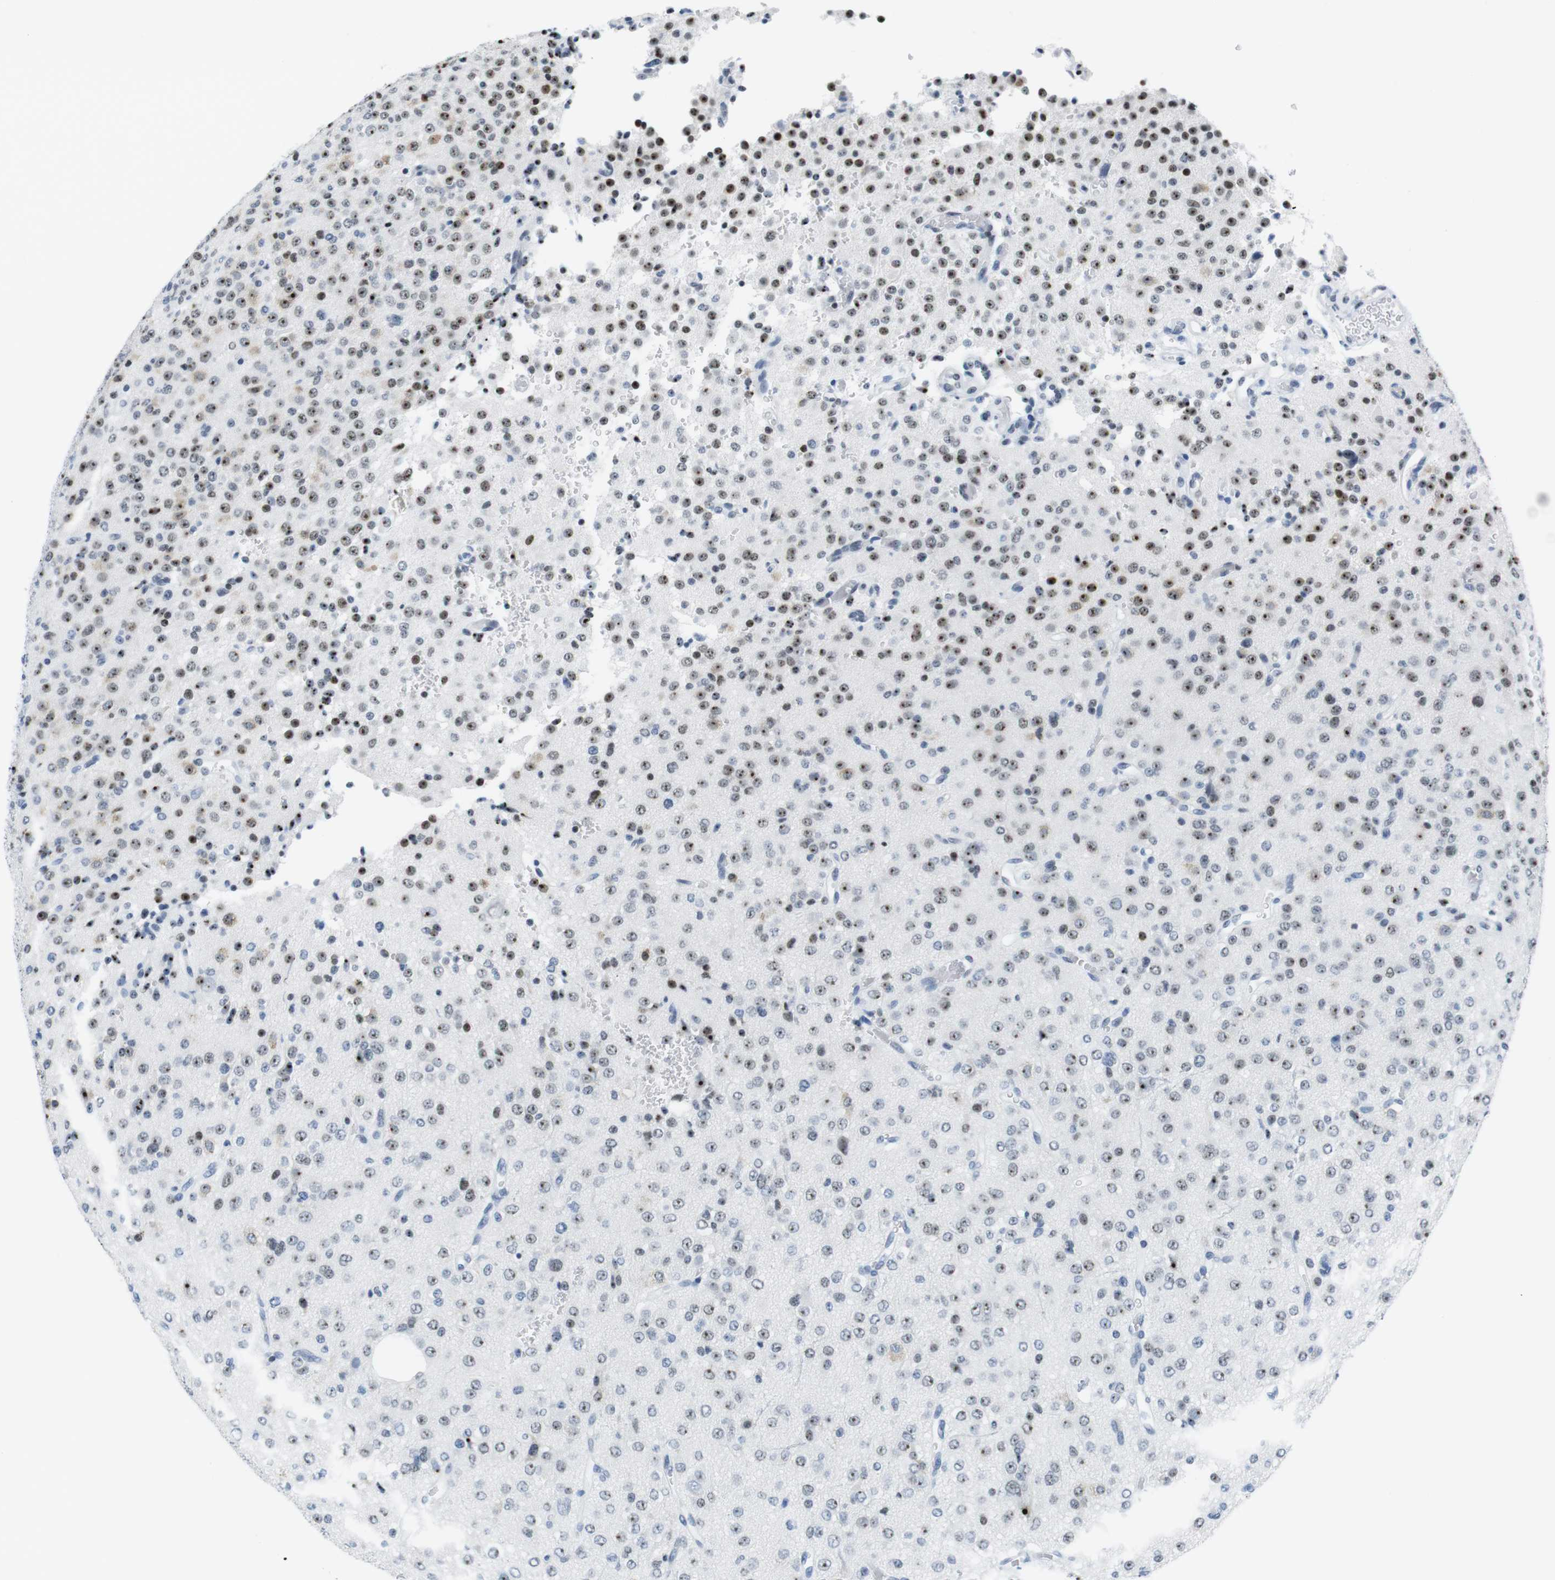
{"staining": {"intensity": "strong", "quantity": "25%-75%", "location": "nuclear"}, "tissue": "glioma", "cell_type": "Tumor cells", "image_type": "cancer", "snomed": [{"axis": "morphology", "description": "Glioma, malignant, Low grade"}, {"axis": "topography", "description": "Brain"}], "caption": "Protein expression analysis of human glioma reveals strong nuclear positivity in about 25%-75% of tumor cells.", "gene": "NIFK", "patient": {"sex": "male", "age": 38}}